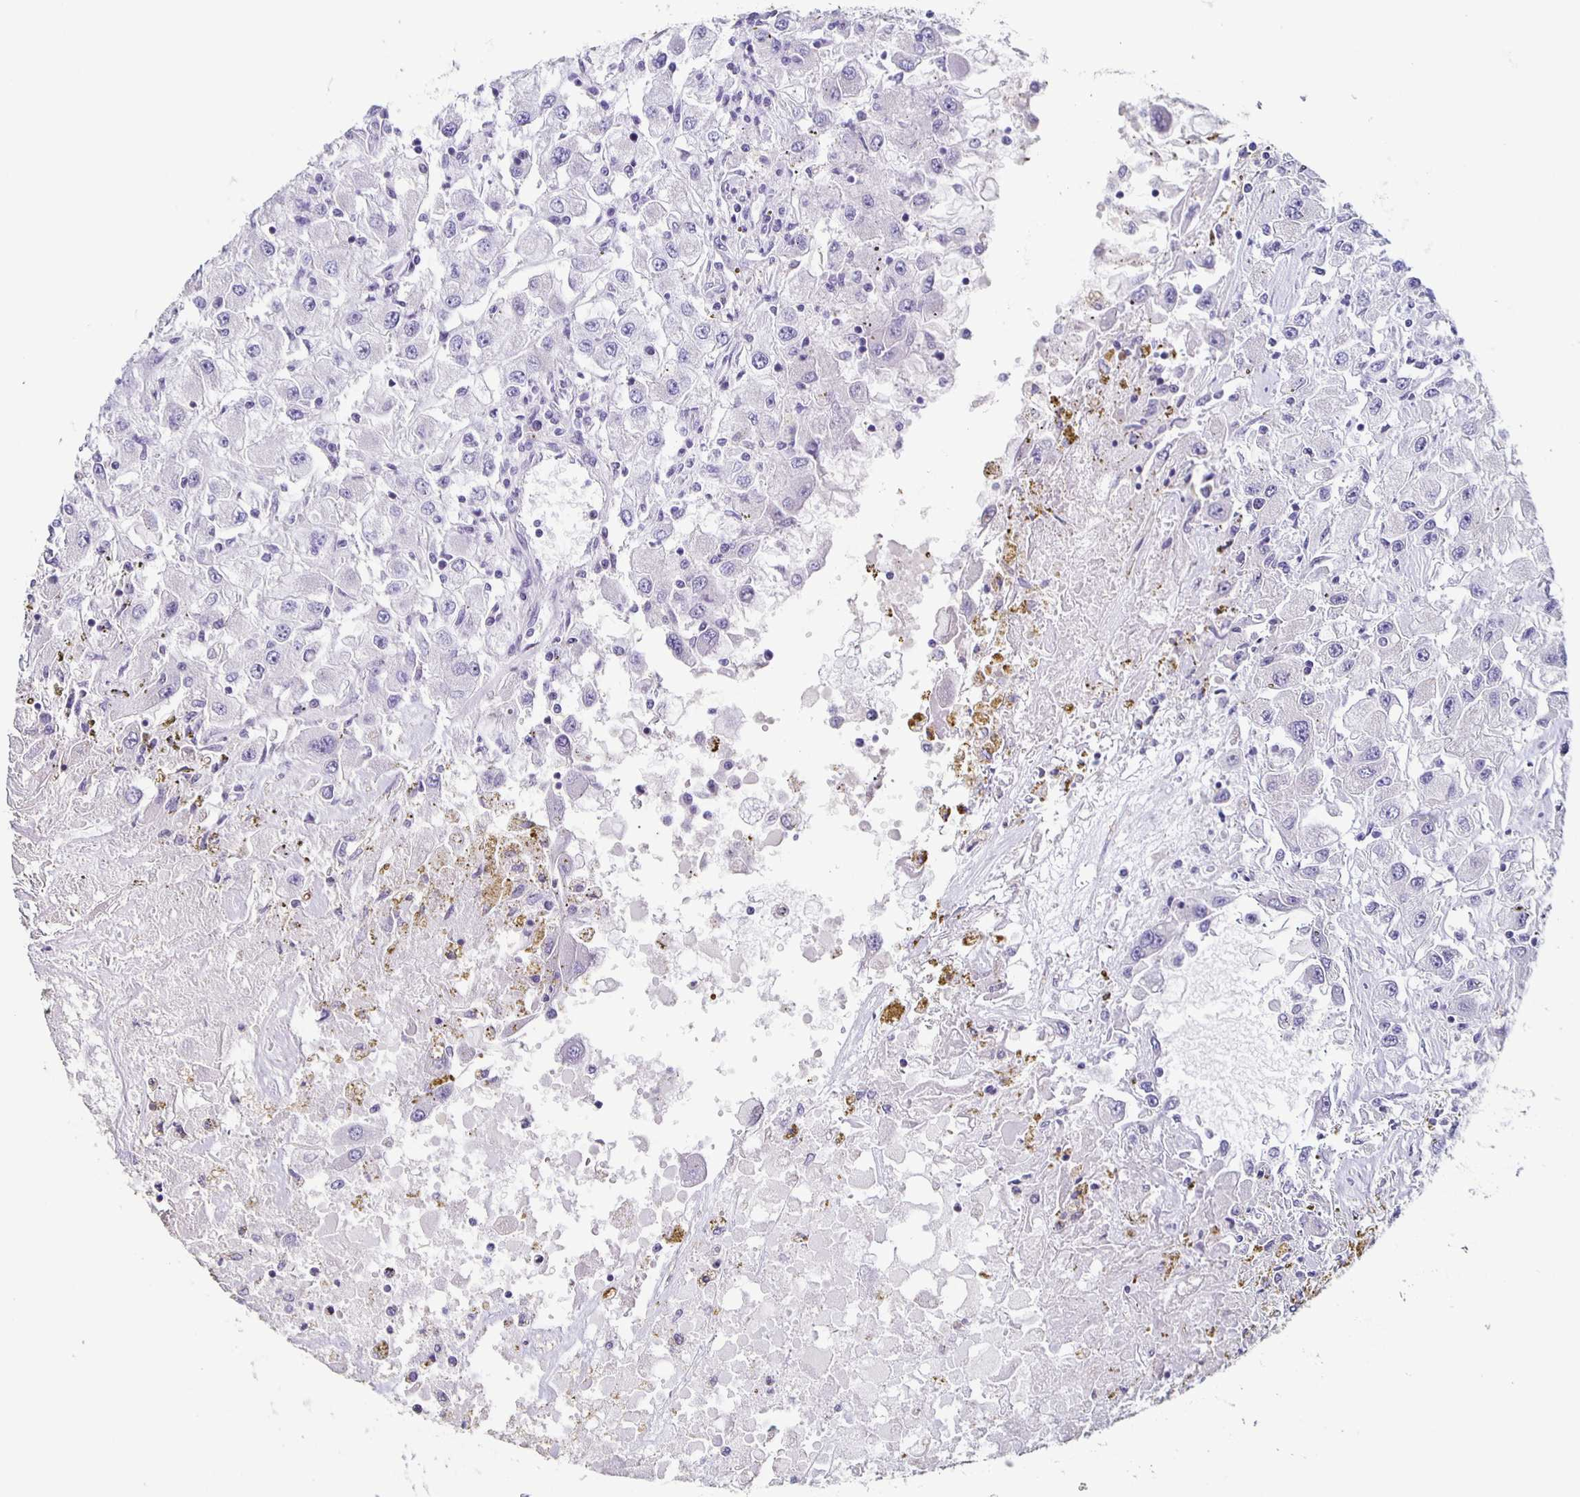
{"staining": {"intensity": "negative", "quantity": "none", "location": "none"}, "tissue": "renal cancer", "cell_type": "Tumor cells", "image_type": "cancer", "snomed": [{"axis": "morphology", "description": "Adenocarcinoma, NOS"}, {"axis": "topography", "description": "Kidney"}], "caption": "High power microscopy histopathology image of an immunohistochemistry photomicrograph of renal cancer, revealing no significant positivity in tumor cells. Nuclei are stained in blue.", "gene": "CARNS1", "patient": {"sex": "female", "age": 67}}